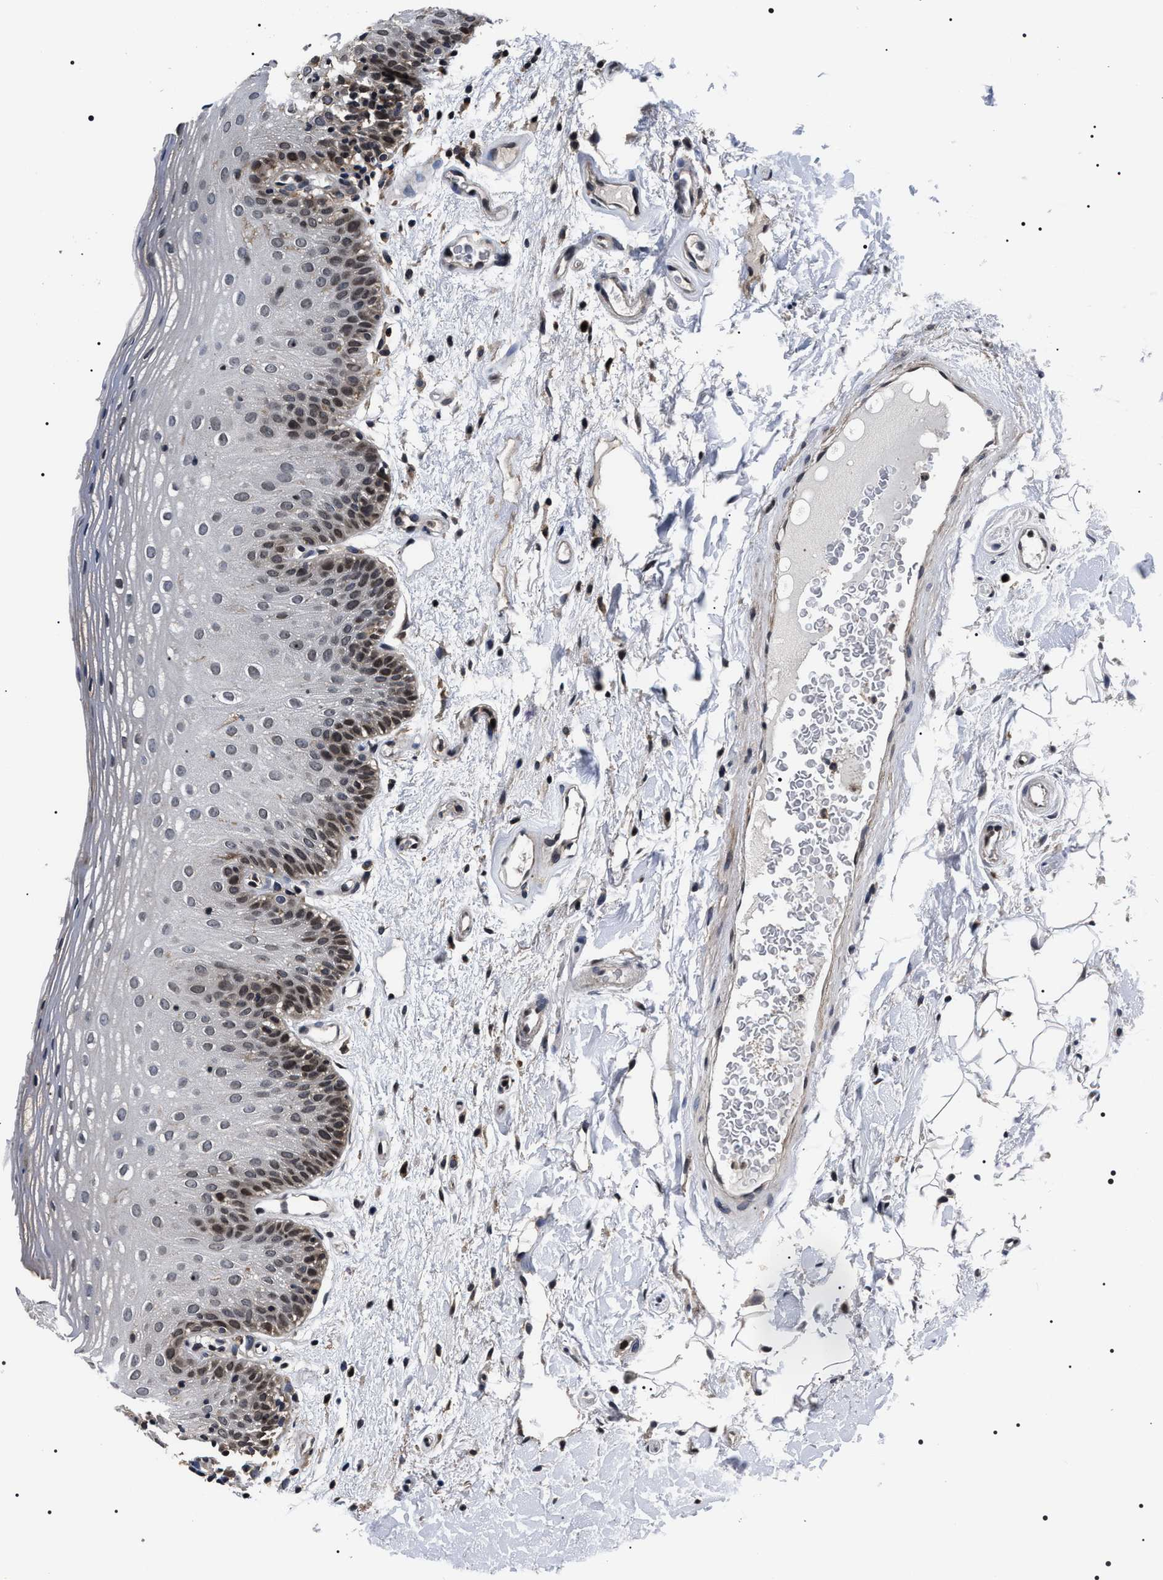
{"staining": {"intensity": "moderate", "quantity": ">75%", "location": "nuclear"}, "tissue": "oral mucosa", "cell_type": "Squamous epithelial cells", "image_type": "normal", "snomed": [{"axis": "morphology", "description": "Normal tissue, NOS"}, {"axis": "morphology", "description": "Squamous cell carcinoma, NOS"}, {"axis": "topography", "description": "Skeletal muscle"}, {"axis": "topography", "description": "Oral tissue"}], "caption": "DAB immunohistochemical staining of unremarkable oral mucosa demonstrates moderate nuclear protein expression in approximately >75% of squamous epithelial cells.", "gene": "SIPA1", "patient": {"sex": "male", "age": 71}}